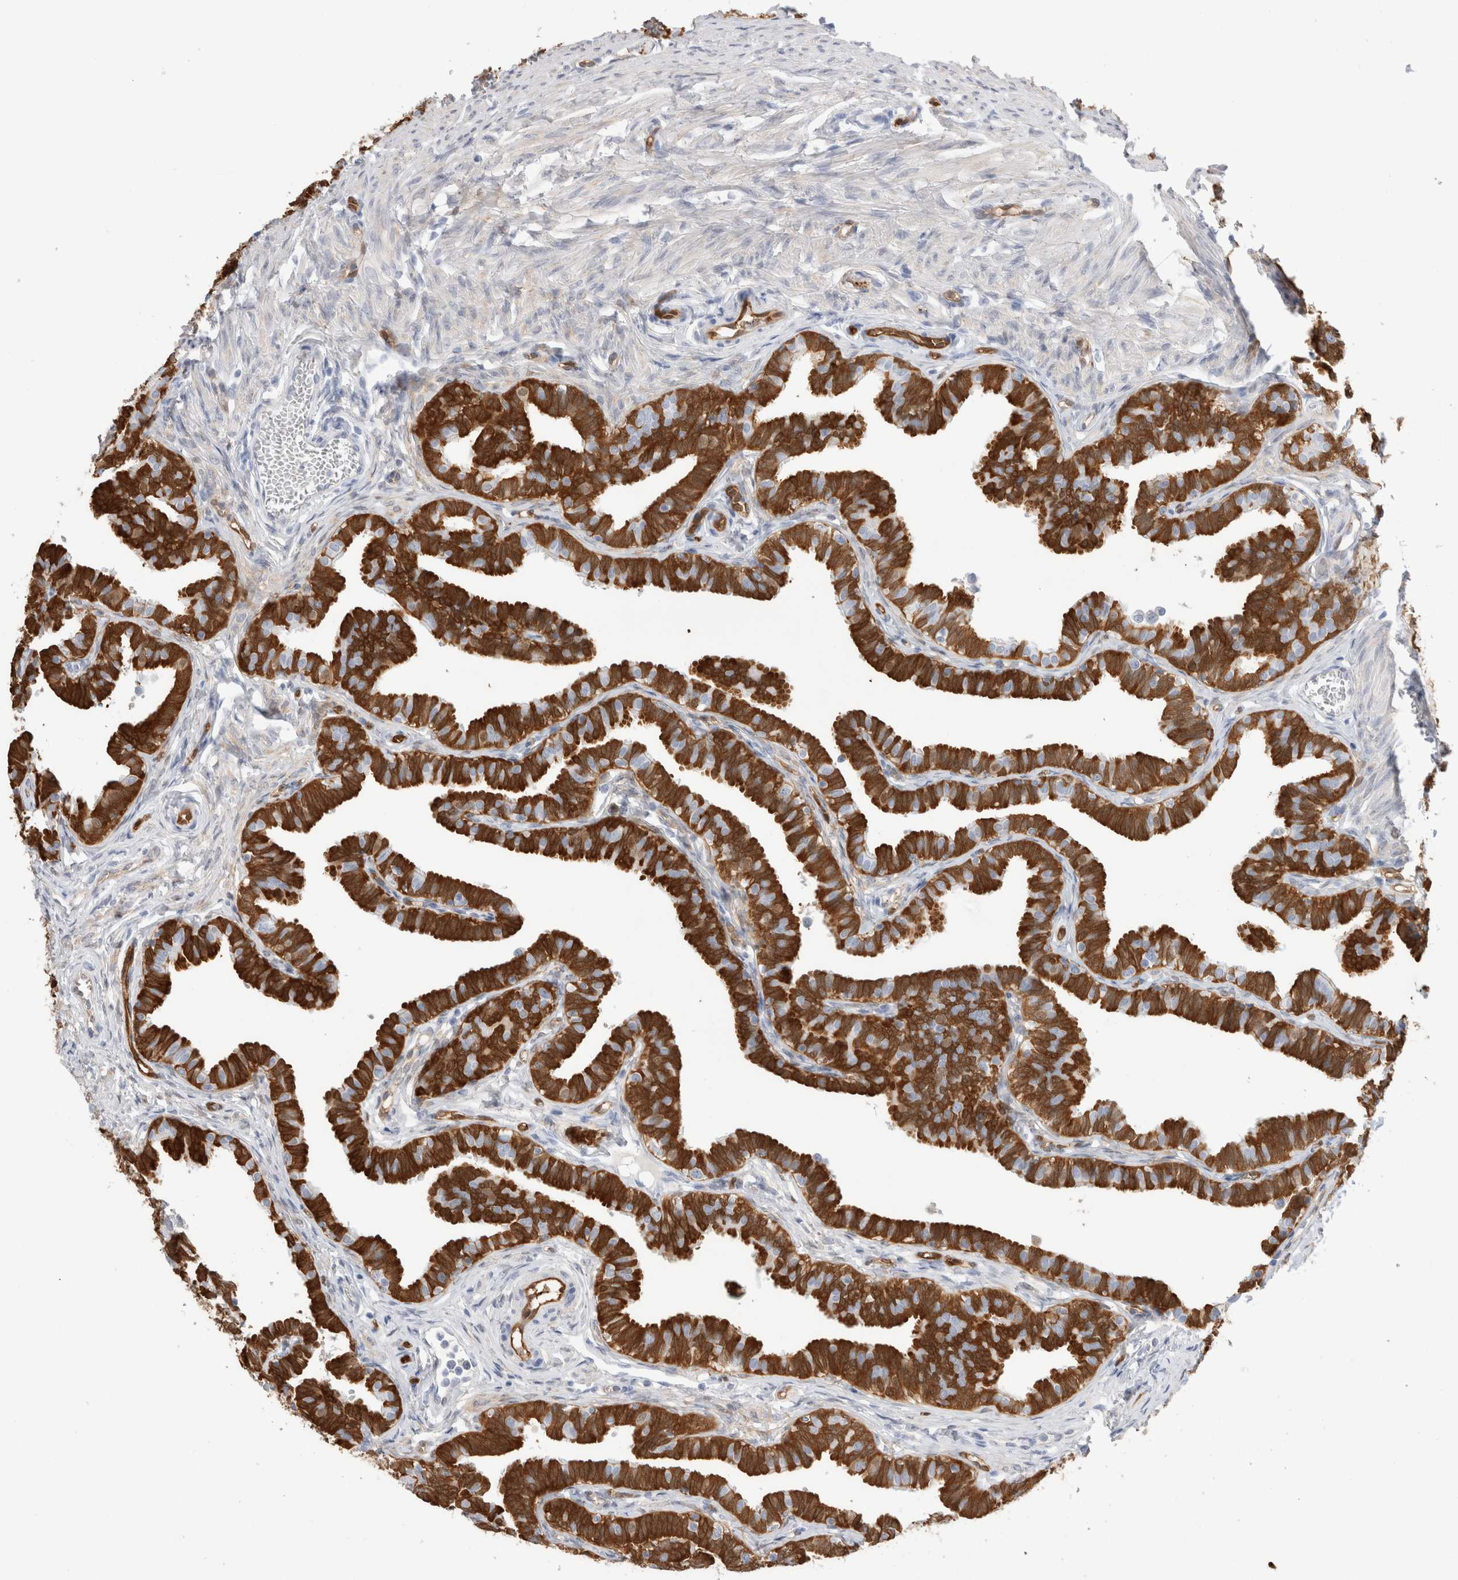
{"staining": {"intensity": "strong", "quantity": ">75%", "location": "cytoplasmic/membranous"}, "tissue": "fallopian tube", "cell_type": "Glandular cells", "image_type": "normal", "snomed": [{"axis": "morphology", "description": "Normal tissue, NOS"}, {"axis": "topography", "description": "Fallopian tube"}, {"axis": "topography", "description": "Ovary"}], "caption": "Strong cytoplasmic/membranous positivity is appreciated in approximately >75% of glandular cells in unremarkable fallopian tube.", "gene": "NAPEPLD", "patient": {"sex": "female", "age": 23}}